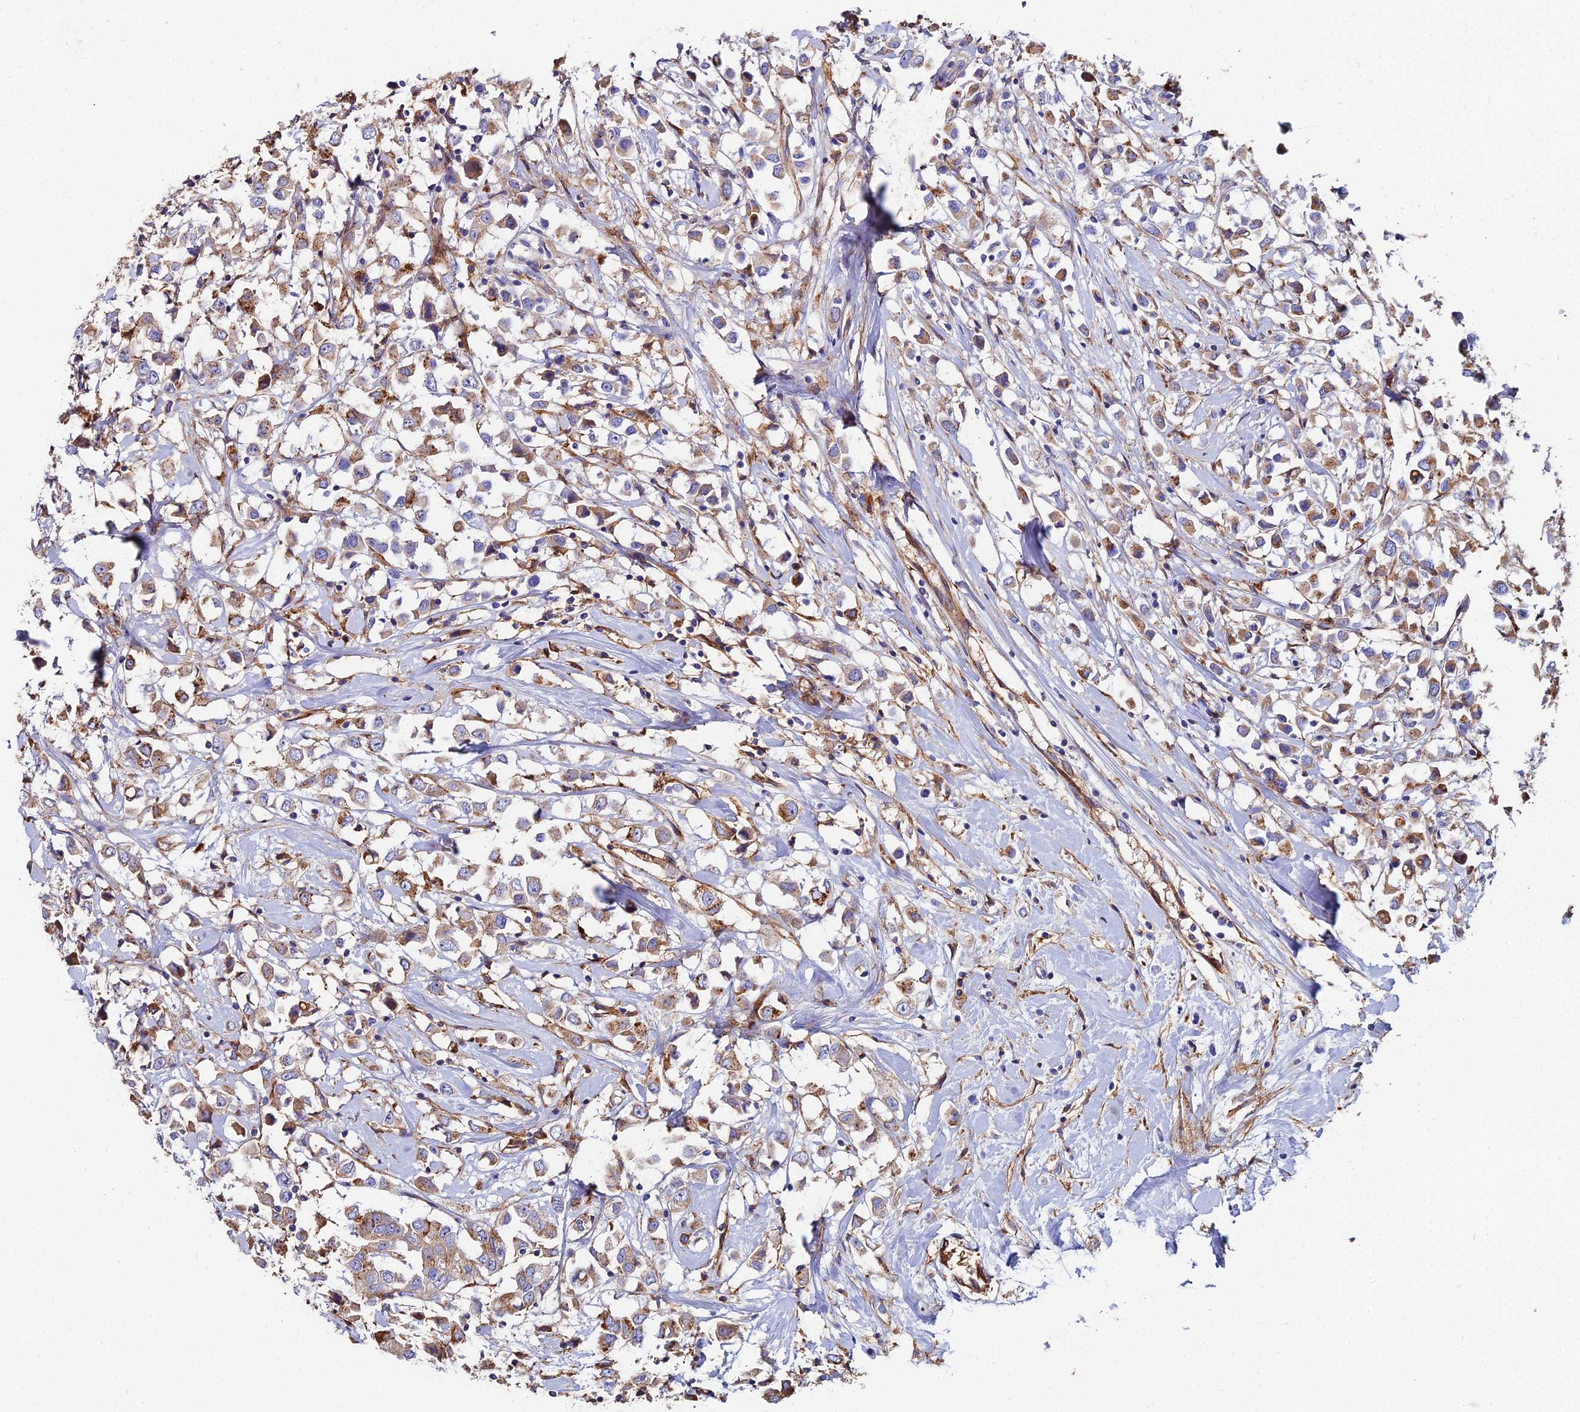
{"staining": {"intensity": "moderate", "quantity": "25%-75%", "location": "cytoplasmic/membranous"}, "tissue": "breast cancer", "cell_type": "Tumor cells", "image_type": "cancer", "snomed": [{"axis": "morphology", "description": "Duct carcinoma"}, {"axis": "topography", "description": "Breast"}], "caption": "Protein expression analysis of breast cancer (intraductal carcinoma) exhibits moderate cytoplasmic/membranous positivity in about 25%-75% of tumor cells. Nuclei are stained in blue.", "gene": "C6", "patient": {"sex": "female", "age": 61}}